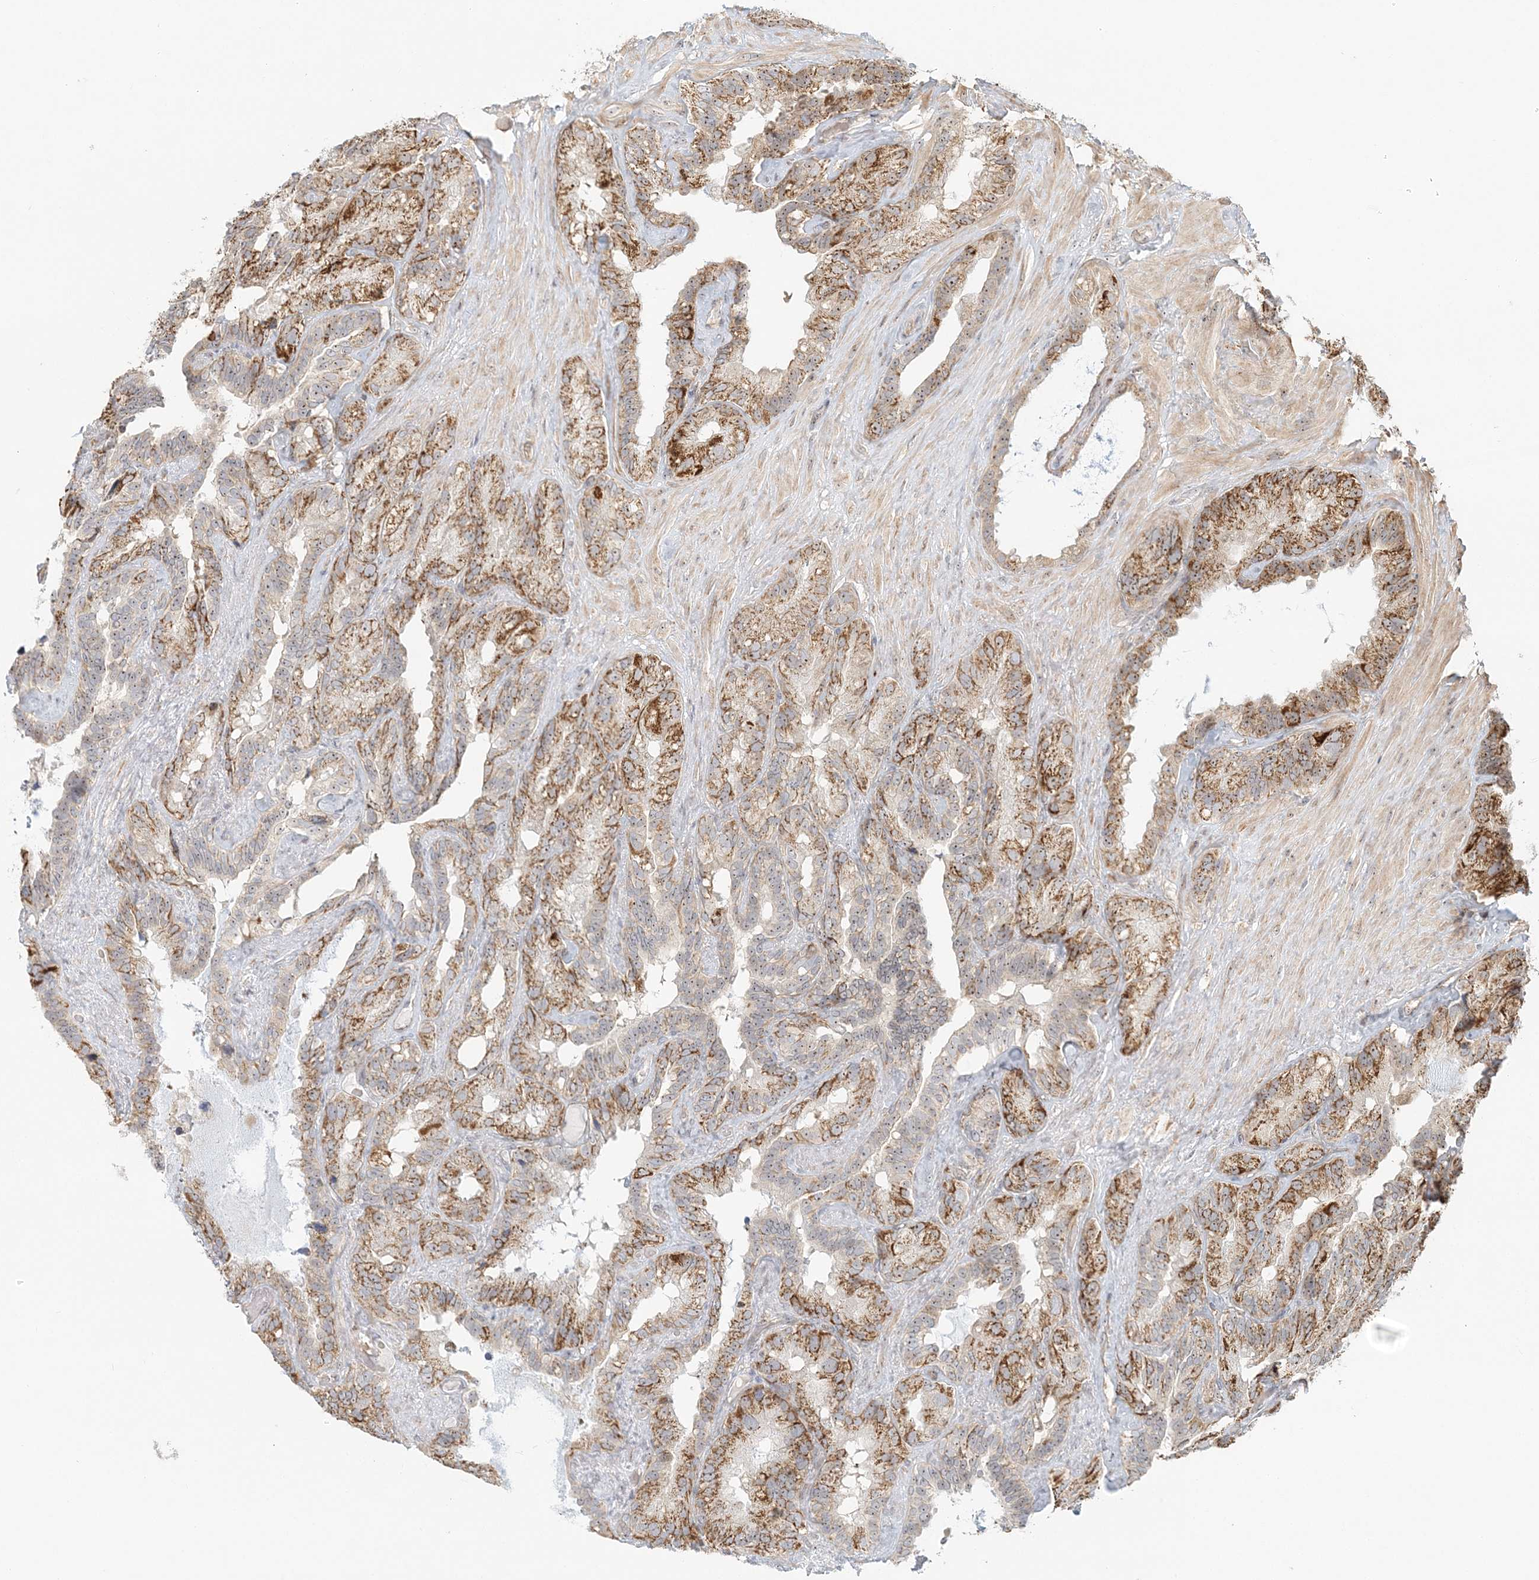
{"staining": {"intensity": "moderate", "quantity": ">75%", "location": "cytoplasmic/membranous,nuclear"}, "tissue": "seminal vesicle", "cell_type": "Glandular cells", "image_type": "normal", "snomed": [{"axis": "morphology", "description": "Normal tissue, NOS"}, {"axis": "topography", "description": "Prostate"}, {"axis": "topography", "description": "Seminal veicle"}], "caption": "A brown stain highlights moderate cytoplasmic/membranous,nuclear expression of a protein in glandular cells of benign seminal vesicle. (Stains: DAB in brown, nuclei in blue, Microscopy: brightfield microscopy at high magnification).", "gene": "UBE2F", "patient": {"sex": "male", "age": 68}}